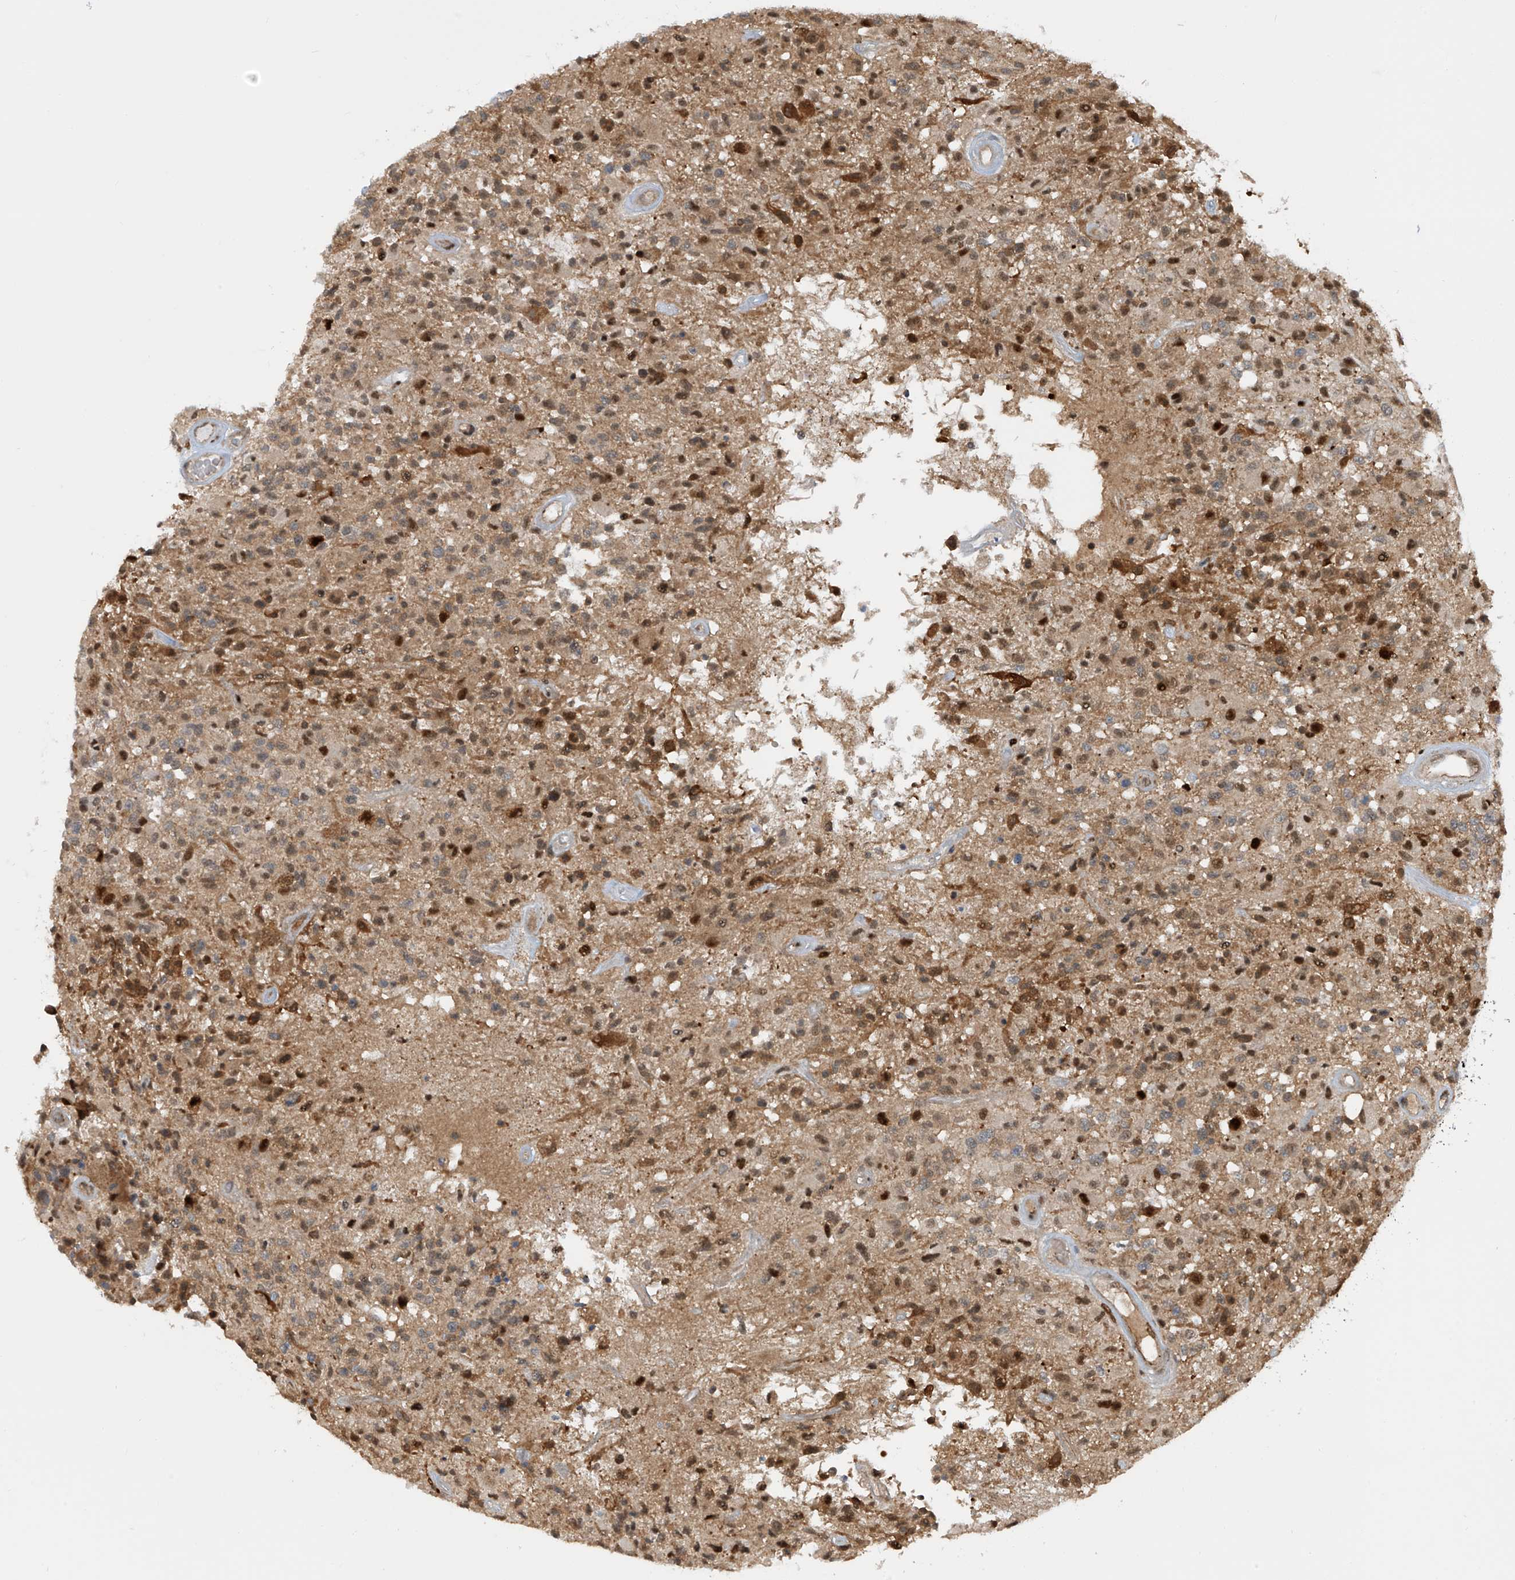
{"staining": {"intensity": "moderate", "quantity": ">75%", "location": "cytoplasmic/membranous,nuclear"}, "tissue": "glioma", "cell_type": "Tumor cells", "image_type": "cancer", "snomed": [{"axis": "morphology", "description": "Glioma, malignant, High grade"}, {"axis": "morphology", "description": "Glioblastoma, NOS"}, {"axis": "topography", "description": "Brain"}], "caption": "The micrograph reveals immunohistochemical staining of glioma. There is moderate cytoplasmic/membranous and nuclear staining is identified in about >75% of tumor cells.", "gene": "LAGE3", "patient": {"sex": "male", "age": 60}}